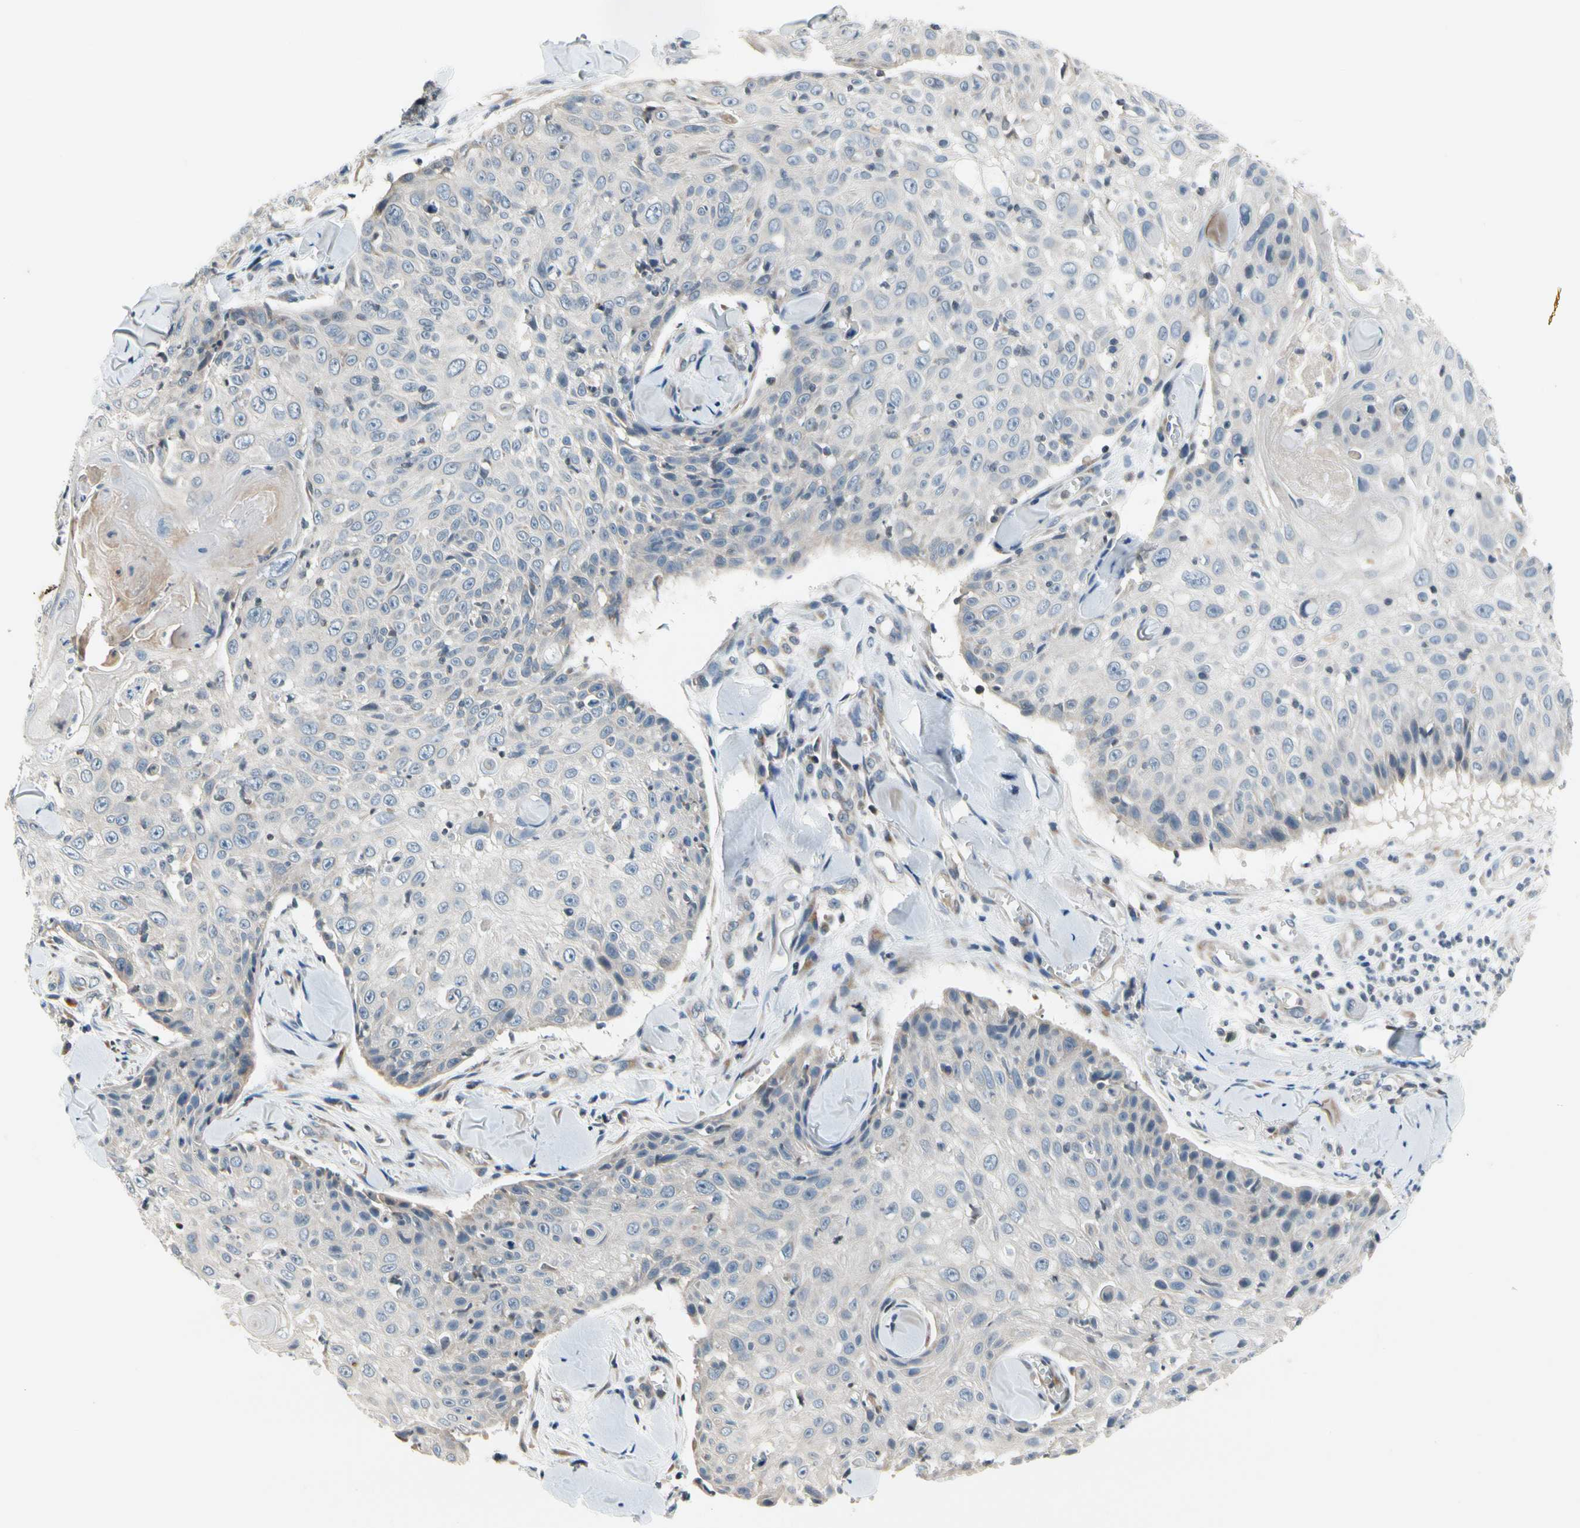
{"staining": {"intensity": "negative", "quantity": "none", "location": "none"}, "tissue": "skin cancer", "cell_type": "Tumor cells", "image_type": "cancer", "snomed": [{"axis": "morphology", "description": "Squamous cell carcinoma, NOS"}, {"axis": "topography", "description": "Skin"}], "caption": "Immunohistochemical staining of human squamous cell carcinoma (skin) displays no significant positivity in tumor cells.", "gene": "SOX30", "patient": {"sex": "male", "age": 86}}